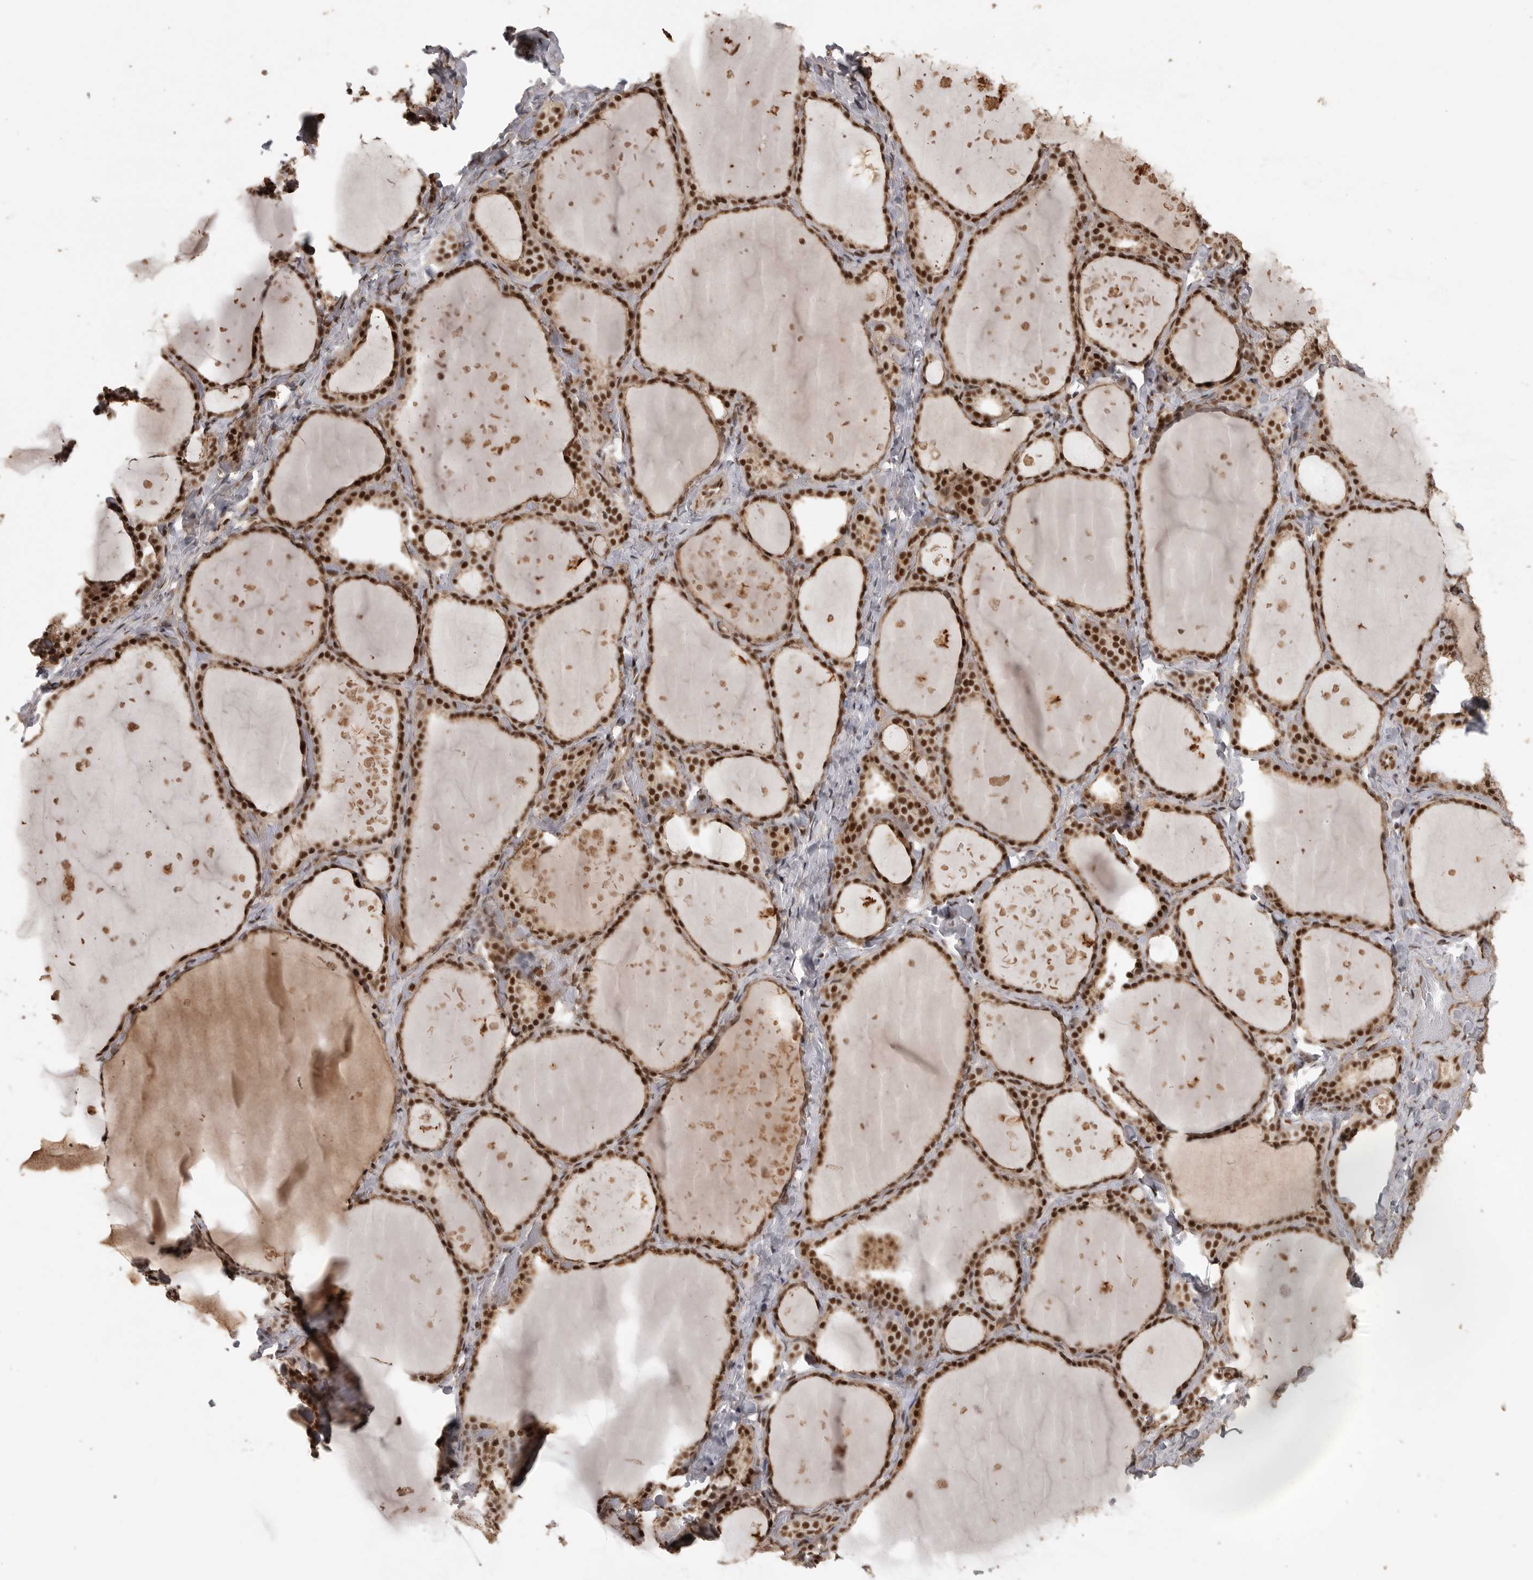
{"staining": {"intensity": "strong", "quantity": ">75%", "location": "nuclear"}, "tissue": "thyroid gland", "cell_type": "Glandular cells", "image_type": "normal", "snomed": [{"axis": "morphology", "description": "Normal tissue, NOS"}, {"axis": "topography", "description": "Thyroid gland"}], "caption": "Immunohistochemical staining of unremarkable human thyroid gland shows strong nuclear protein expression in about >75% of glandular cells.", "gene": "CBLL1", "patient": {"sex": "female", "age": 44}}